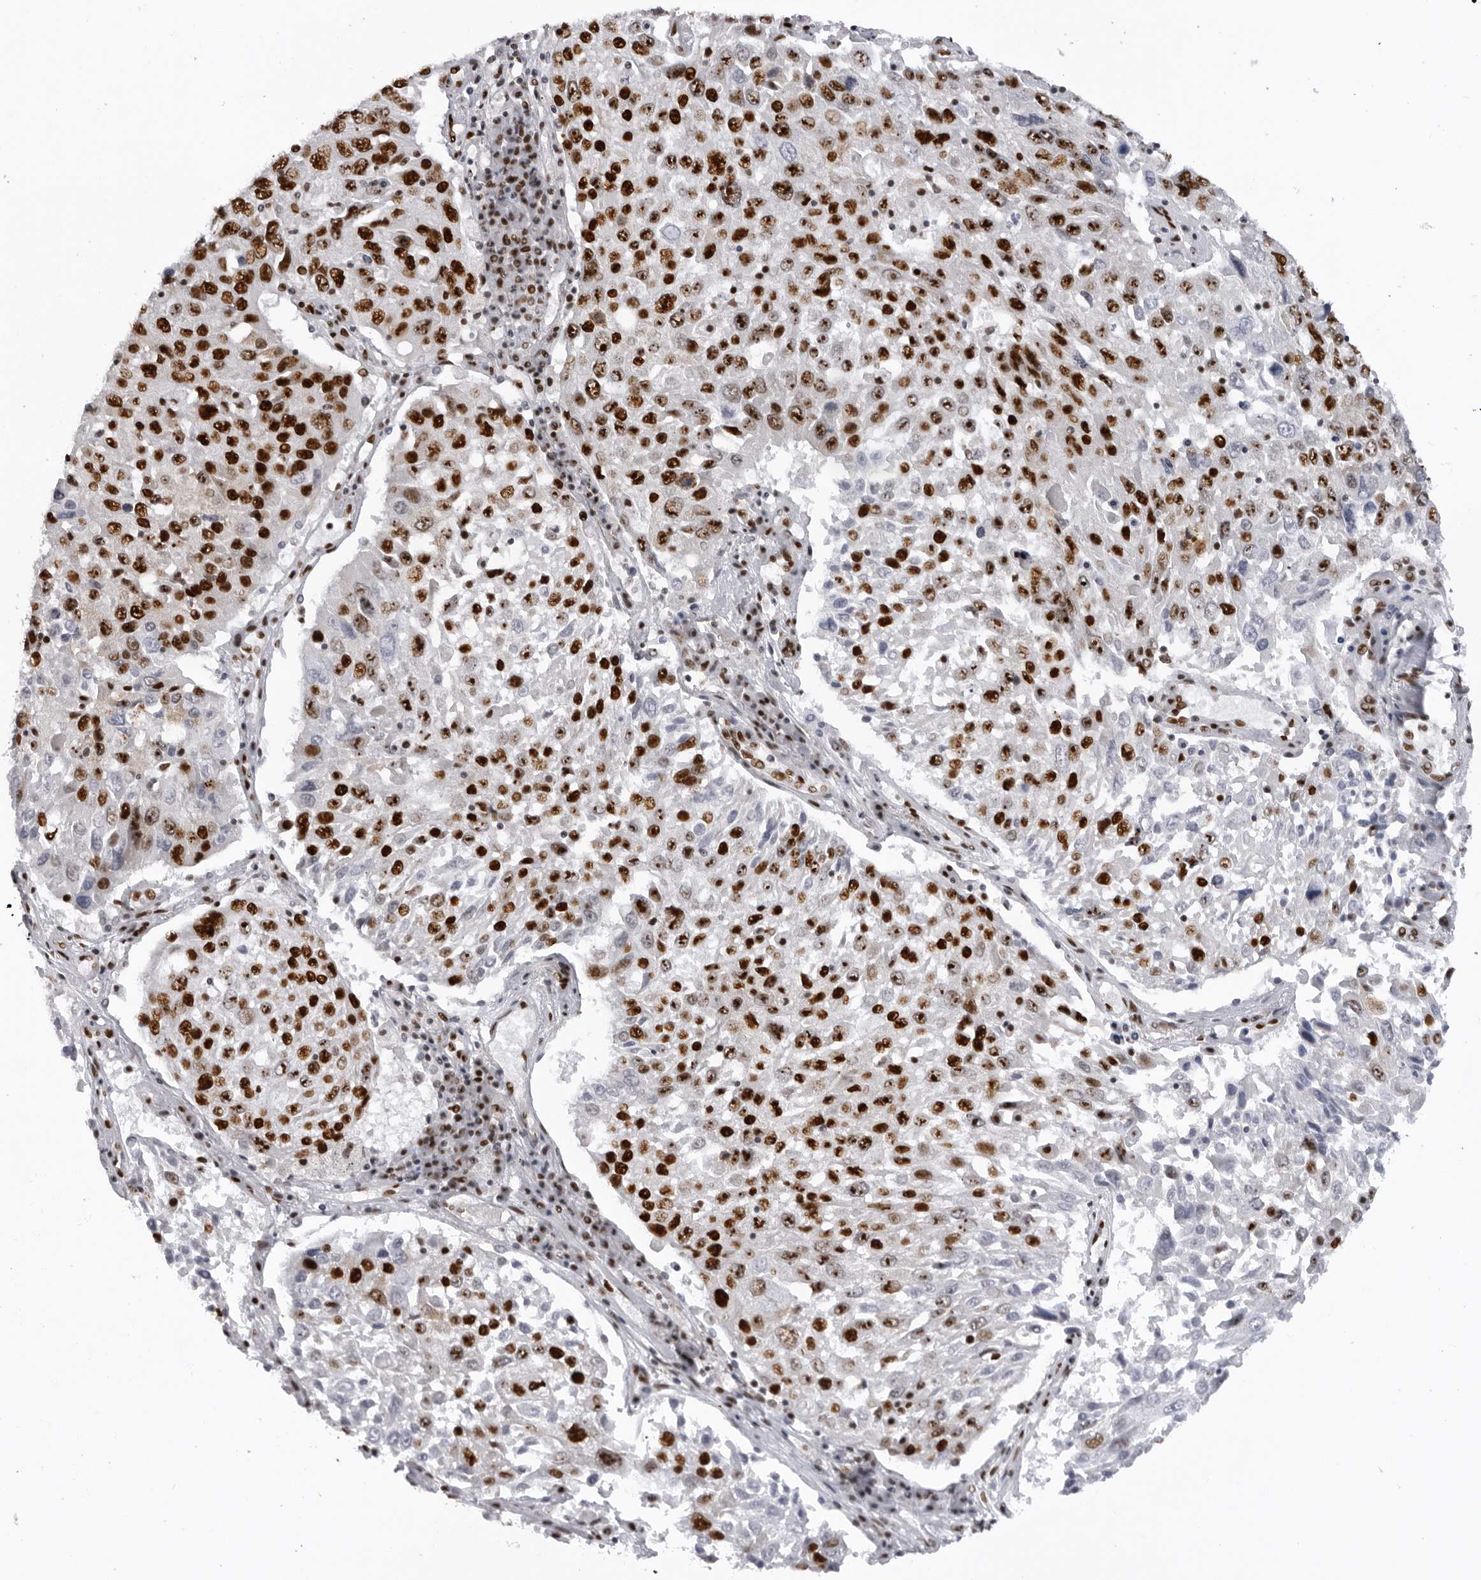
{"staining": {"intensity": "strong", "quantity": ">75%", "location": "nuclear"}, "tissue": "lung cancer", "cell_type": "Tumor cells", "image_type": "cancer", "snomed": [{"axis": "morphology", "description": "Squamous cell carcinoma, NOS"}, {"axis": "topography", "description": "Lung"}], "caption": "A high amount of strong nuclear staining is appreciated in about >75% of tumor cells in lung squamous cell carcinoma tissue. The protein is stained brown, and the nuclei are stained in blue (DAB (3,3'-diaminobenzidine) IHC with brightfield microscopy, high magnification).", "gene": "DHX9", "patient": {"sex": "male", "age": 65}}